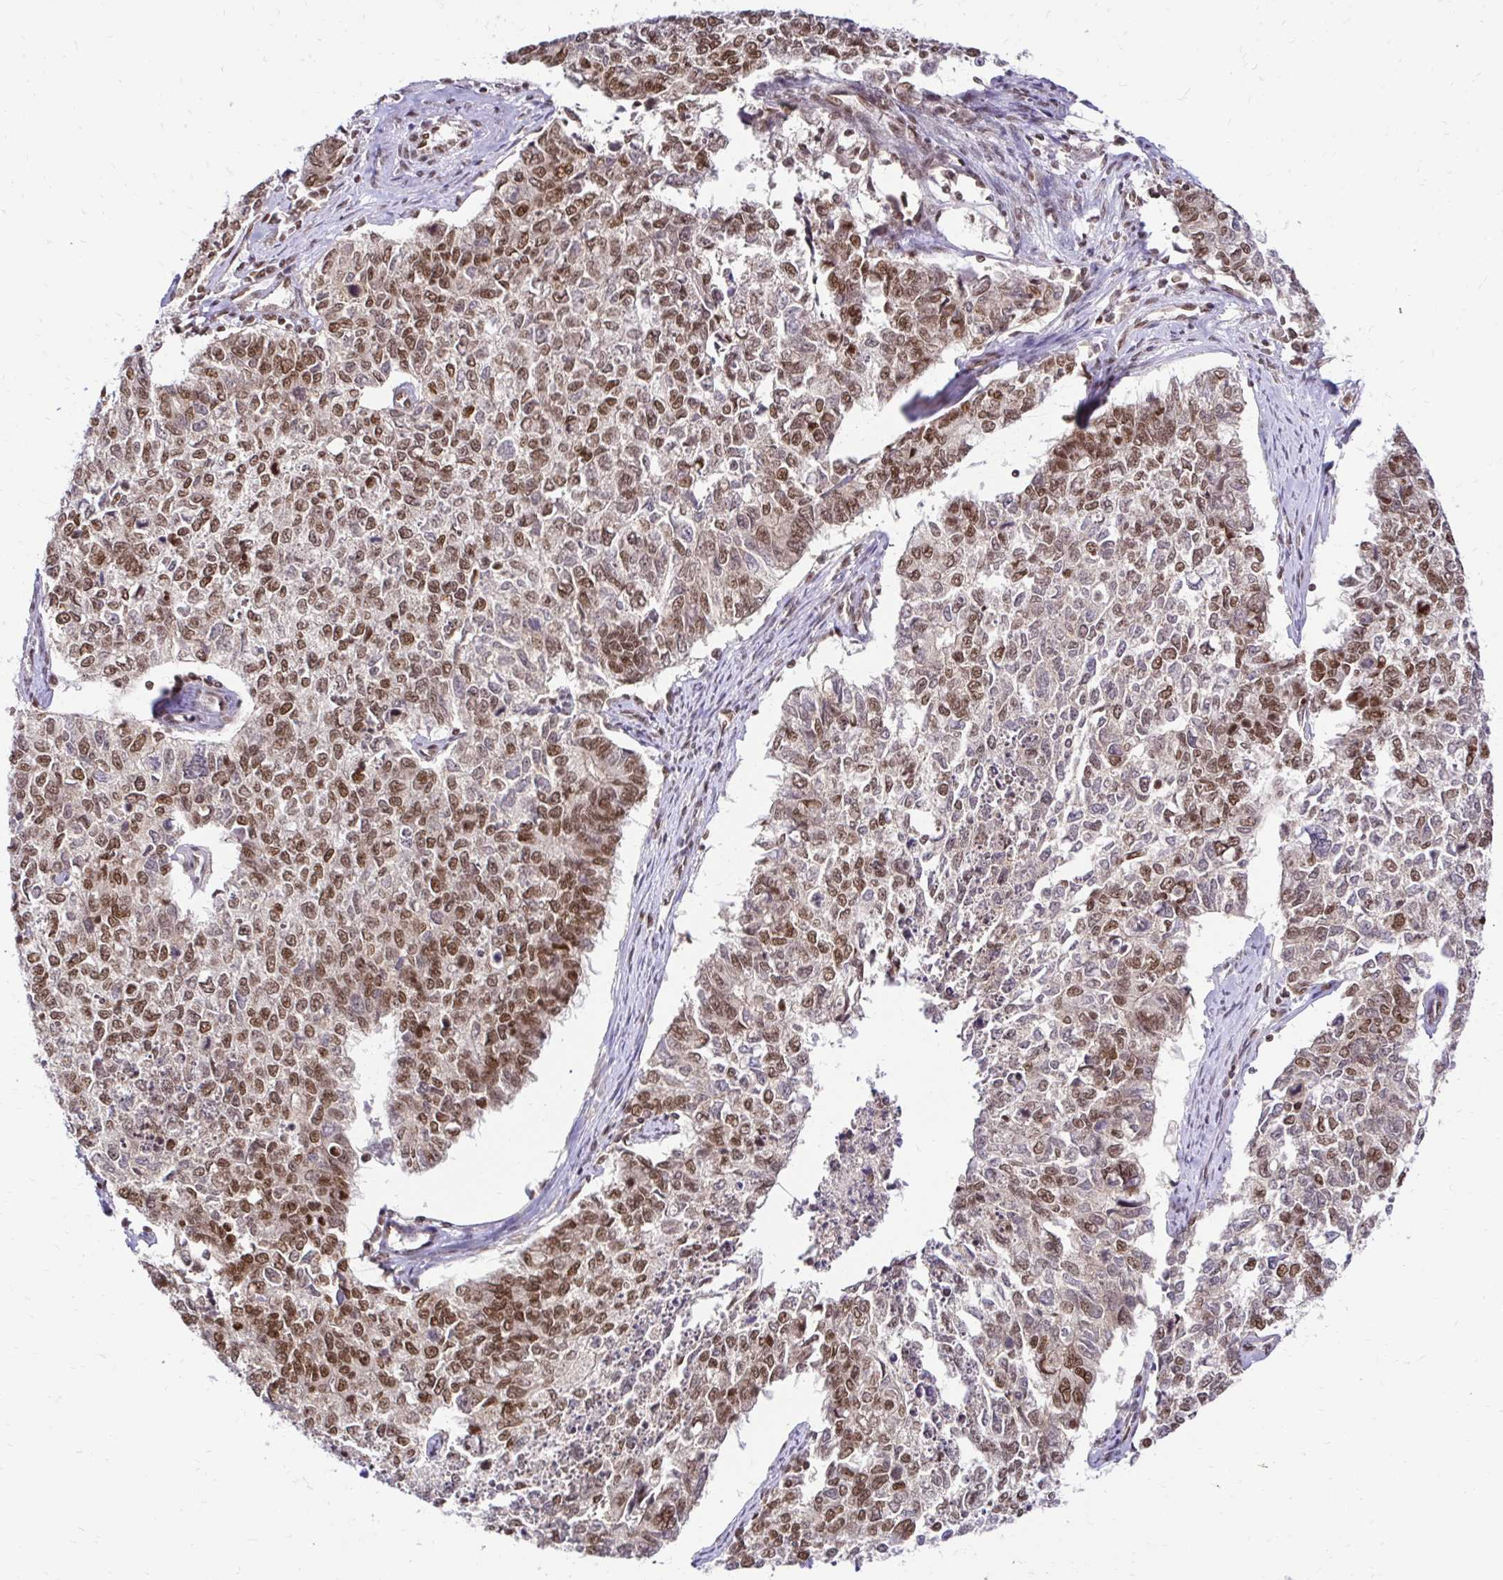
{"staining": {"intensity": "moderate", "quantity": "25%-75%", "location": "nuclear"}, "tissue": "cervical cancer", "cell_type": "Tumor cells", "image_type": "cancer", "snomed": [{"axis": "morphology", "description": "Adenocarcinoma, NOS"}, {"axis": "topography", "description": "Cervix"}], "caption": "A brown stain labels moderate nuclear positivity of a protein in cervical adenocarcinoma tumor cells.", "gene": "GLYR1", "patient": {"sex": "female", "age": 63}}